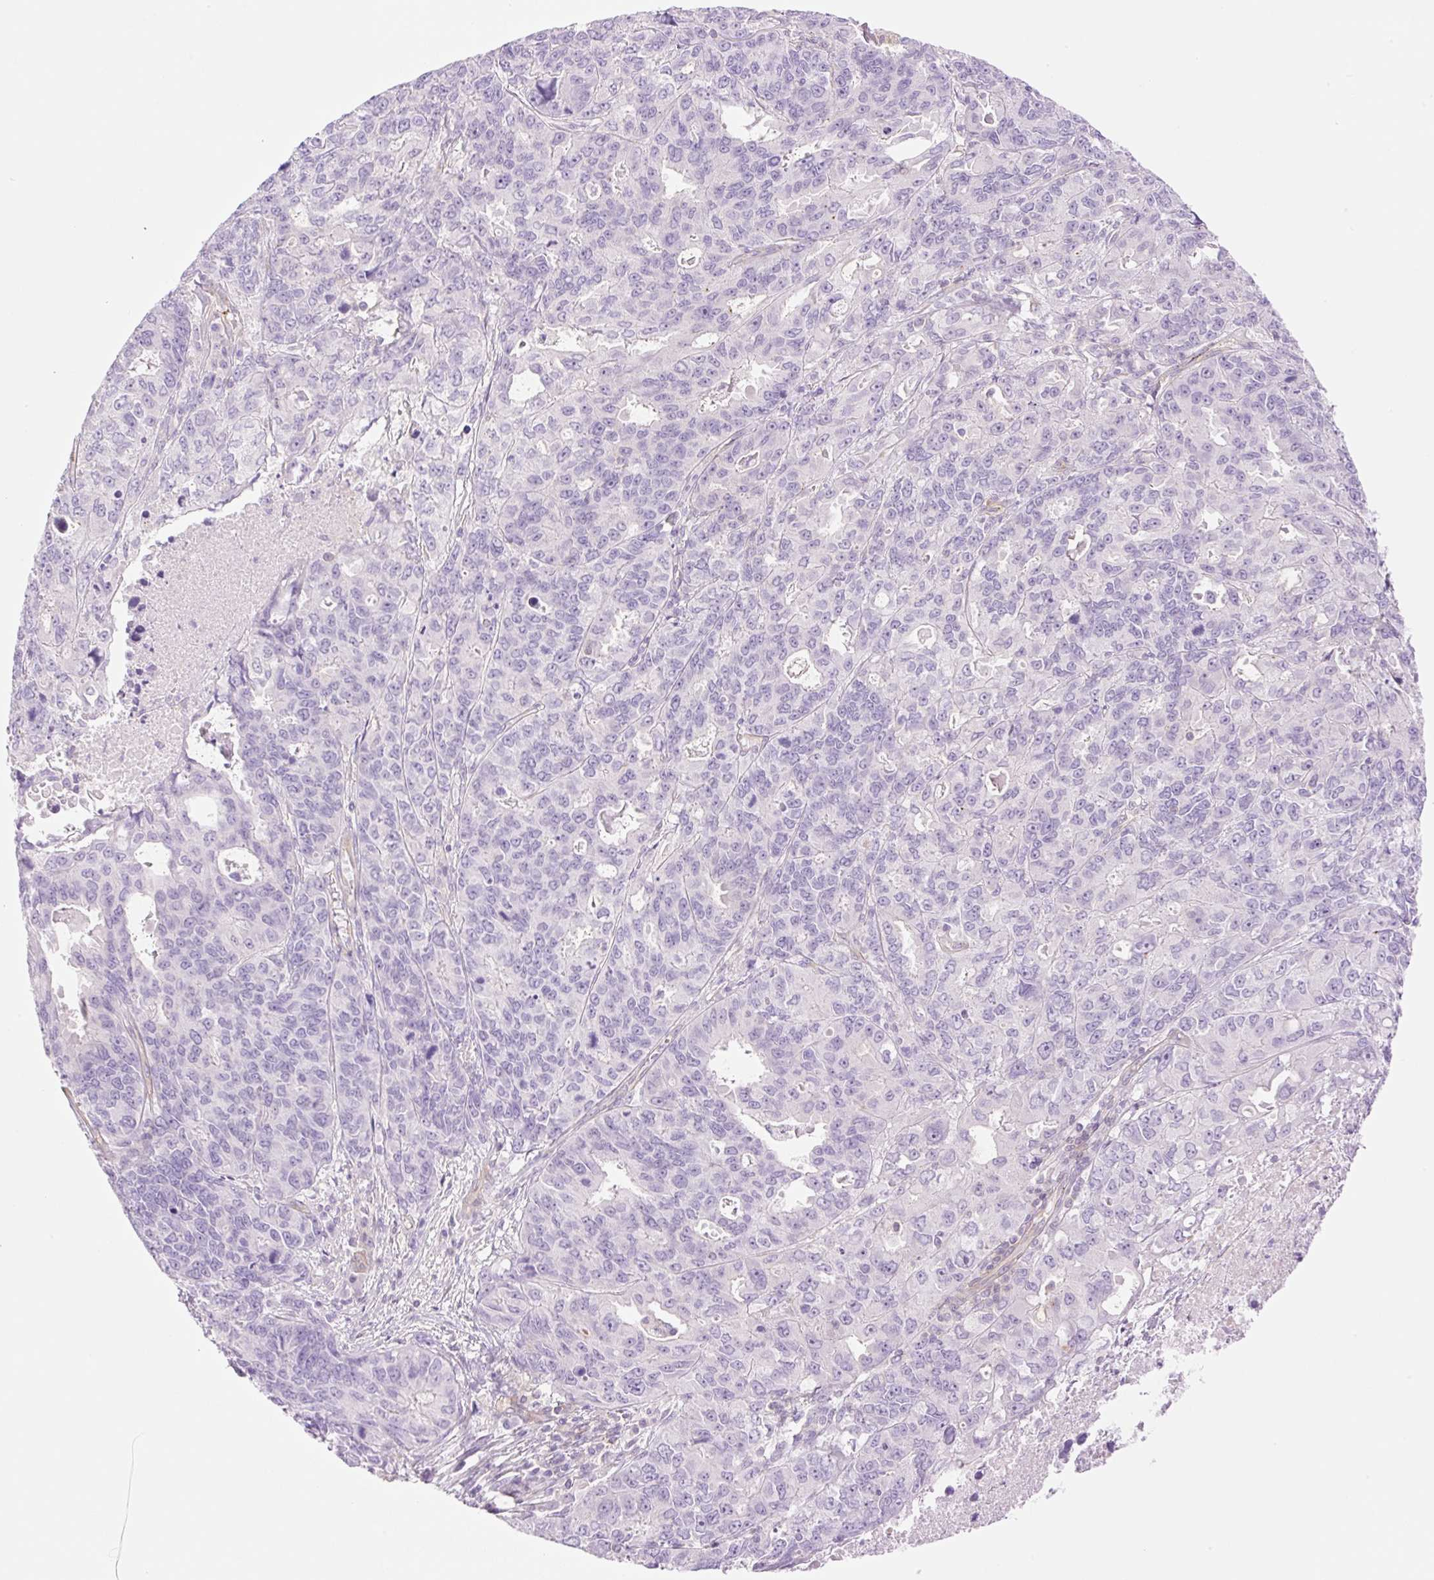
{"staining": {"intensity": "negative", "quantity": "none", "location": "none"}, "tissue": "endometrial cancer", "cell_type": "Tumor cells", "image_type": "cancer", "snomed": [{"axis": "morphology", "description": "Adenocarcinoma, NOS"}, {"axis": "topography", "description": "Uterus"}], "caption": "Immunohistochemistry (IHC) of adenocarcinoma (endometrial) demonstrates no positivity in tumor cells.", "gene": "EHD3", "patient": {"sex": "female", "age": 79}}